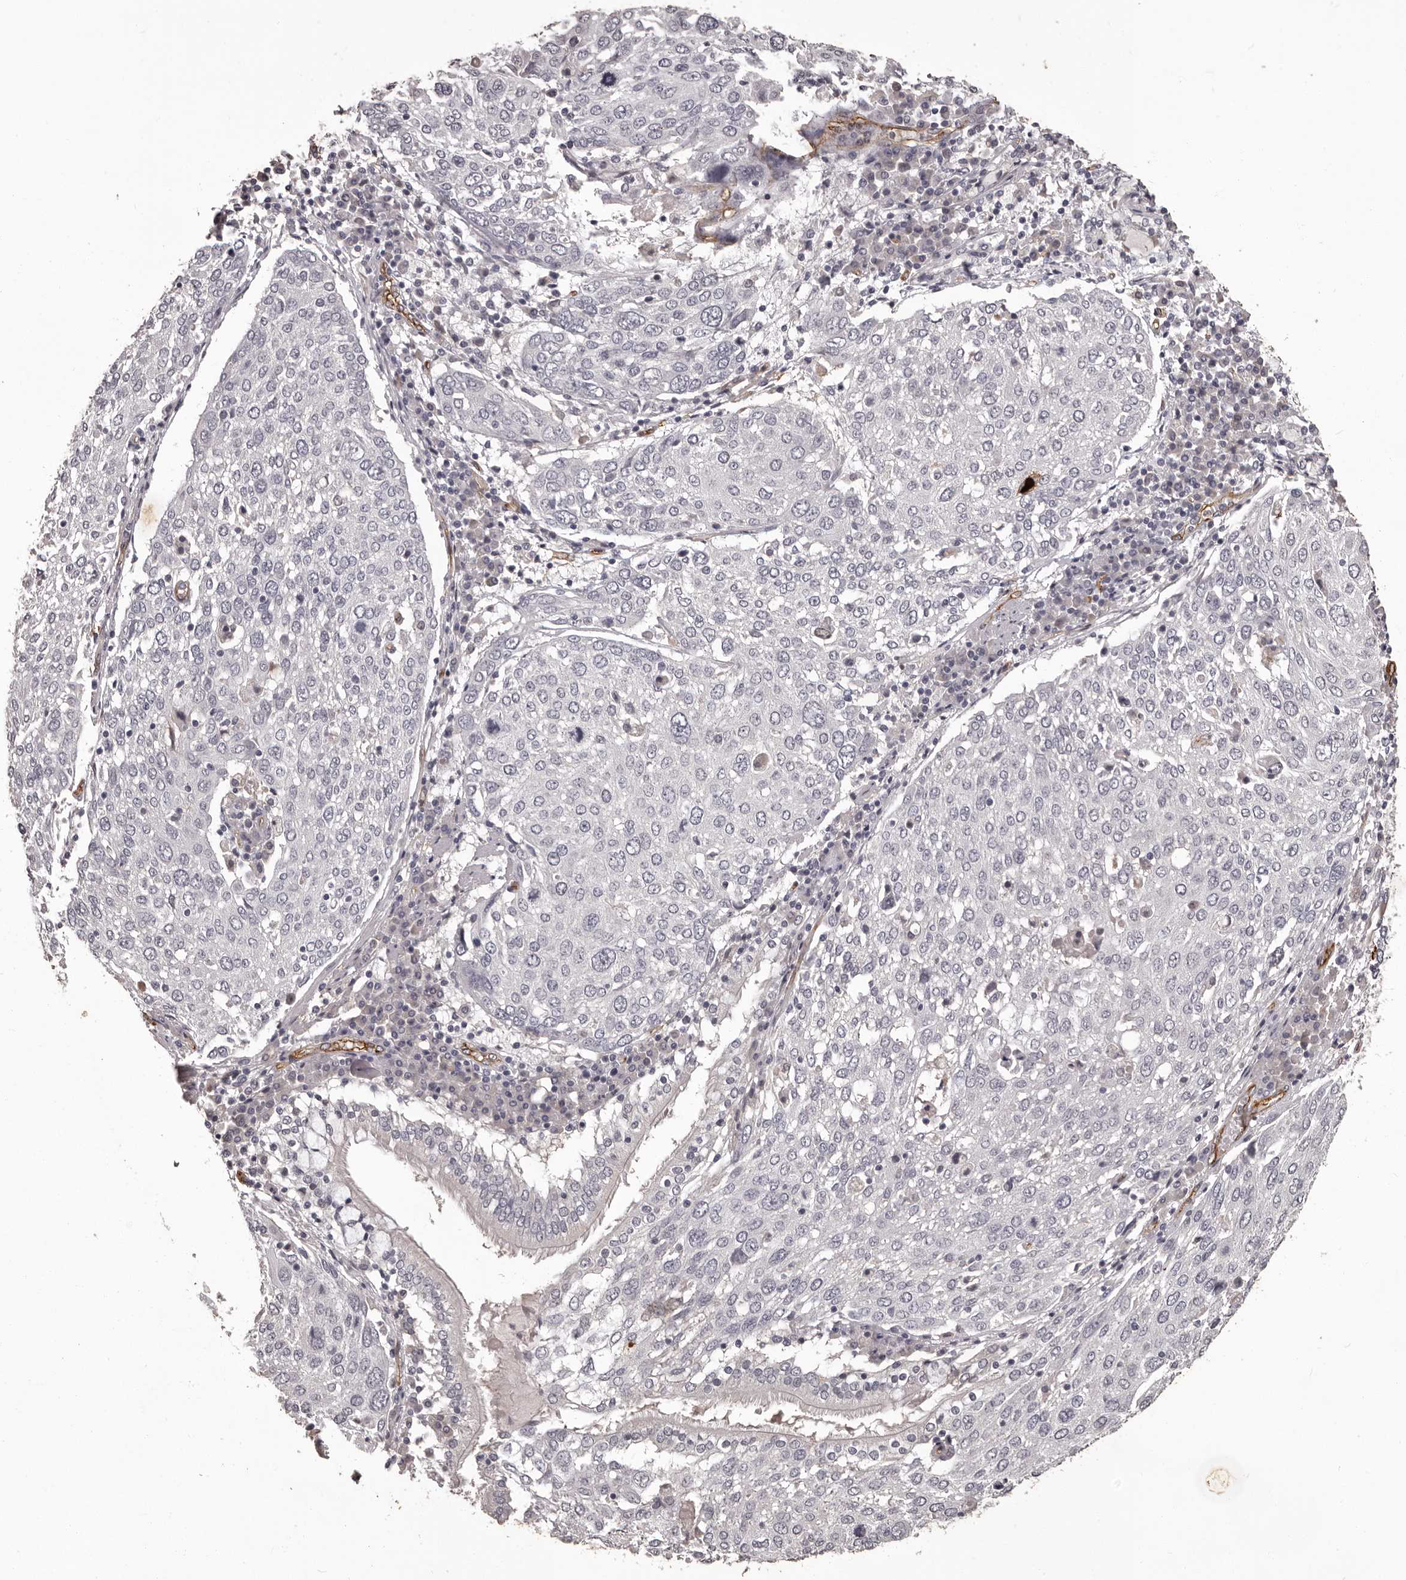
{"staining": {"intensity": "negative", "quantity": "none", "location": "none"}, "tissue": "lung cancer", "cell_type": "Tumor cells", "image_type": "cancer", "snomed": [{"axis": "morphology", "description": "Squamous cell carcinoma, NOS"}, {"axis": "topography", "description": "Lung"}], "caption": "A high-resolution image shows immunohistochemistry staining of lung squamous cell carcinoma, which reveals no significant positivity in tumor cells.", "gene": "GPR78", "patient": {"sex": "male", "age": 65}}